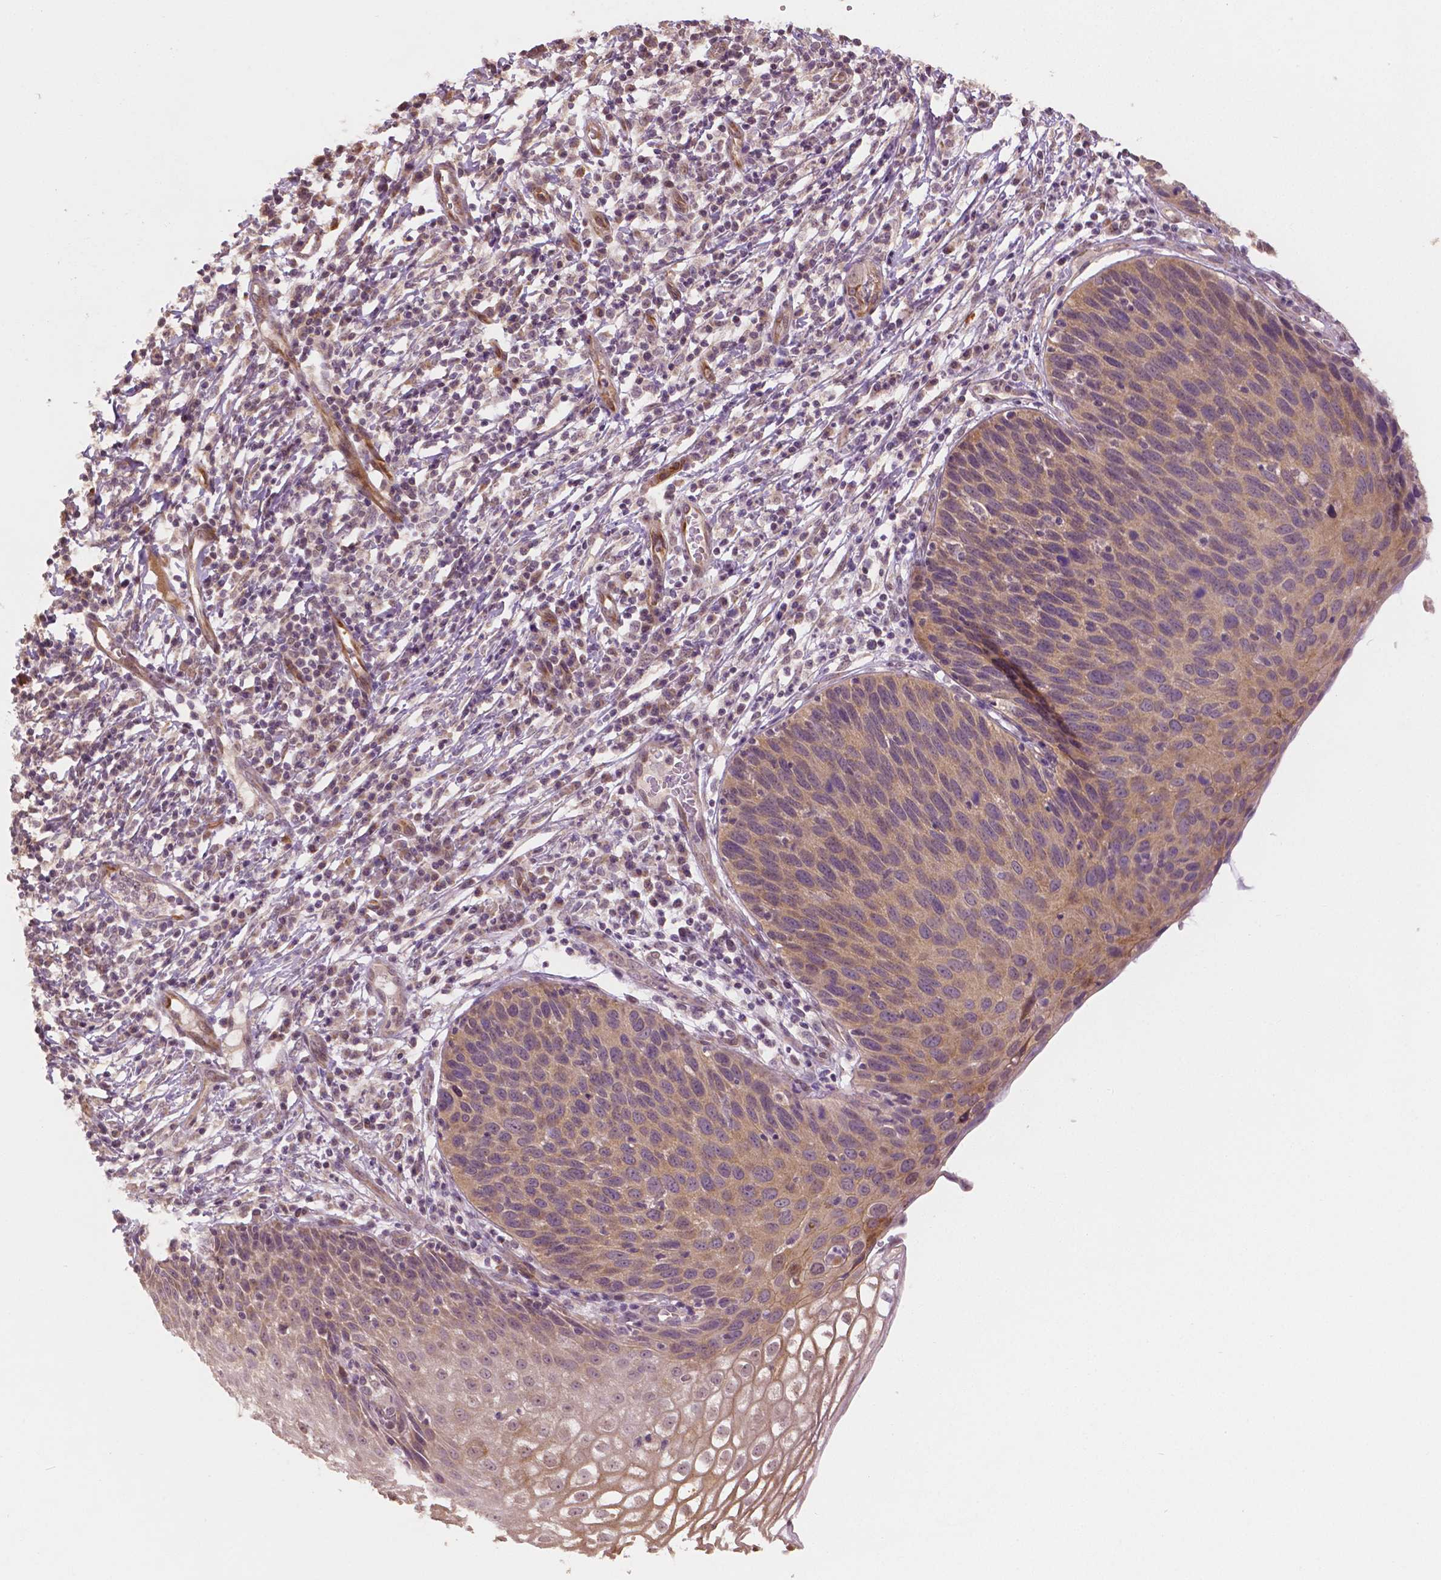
{"staining": {"intensity": "negative", "quantity": "none", "location": "none"}, "tissue": "cervix", "cell_type": "Glandular cells", "image_type": "normal", "snomed": [{"axis": "morphology", "description": "Normal tissue, NOS"}, {"axis": "topography", "description": "Cervix"}], "caption": "IHC micrograph of unremarkable cervix: human cervix stained with DAB (3,3'-diaminobenzidine) demonstrates no significant protein staining in glandular cells.", "gene": "CLBA1", "patient": {"sex": "female", "age": 36}}